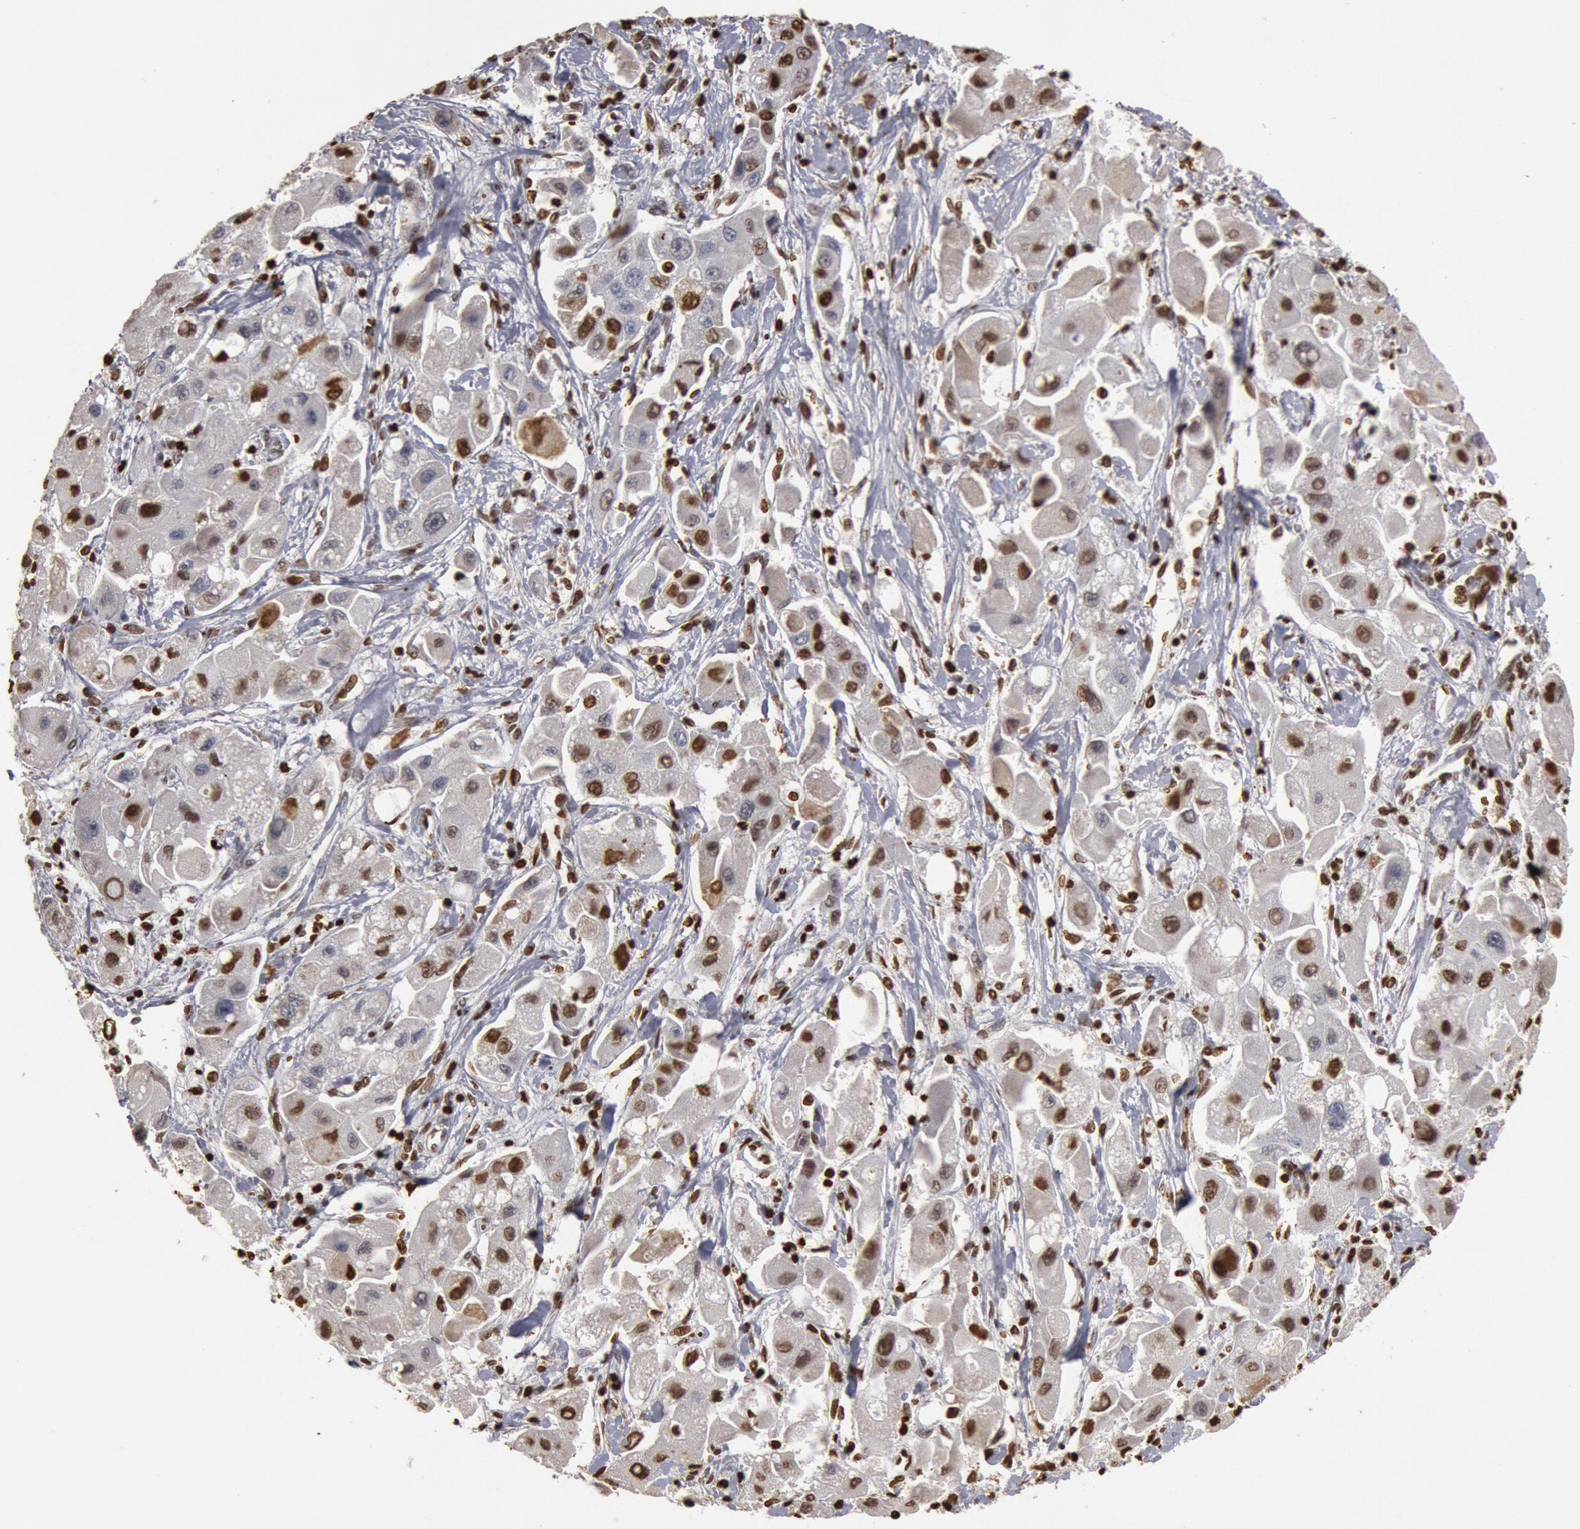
{"staining": {"intensity": "strong", "quantity": ">75%", "location": "cytoplasmic/membranous,nuclear"}, "tissue": "liver cancer", "cell_type": "Tumor cells", "image_type": "cancer", "snomed": [{"axis": "morphology", "description": "Carcinoma, Hepatocellular, NOS"}, {"axis": "topography", "description": "Liver"}], "caption": "Strong cytoplasmic/membranous and nuclear protein positivity is present in about >75% of tumor cells in liver cancer (hepatocellular carcinoma). (DAB = brown stain, brightfield microscopy at high magnification).", "gene": "FOXA2", "patient": {"sex": "male", "age": 24}}